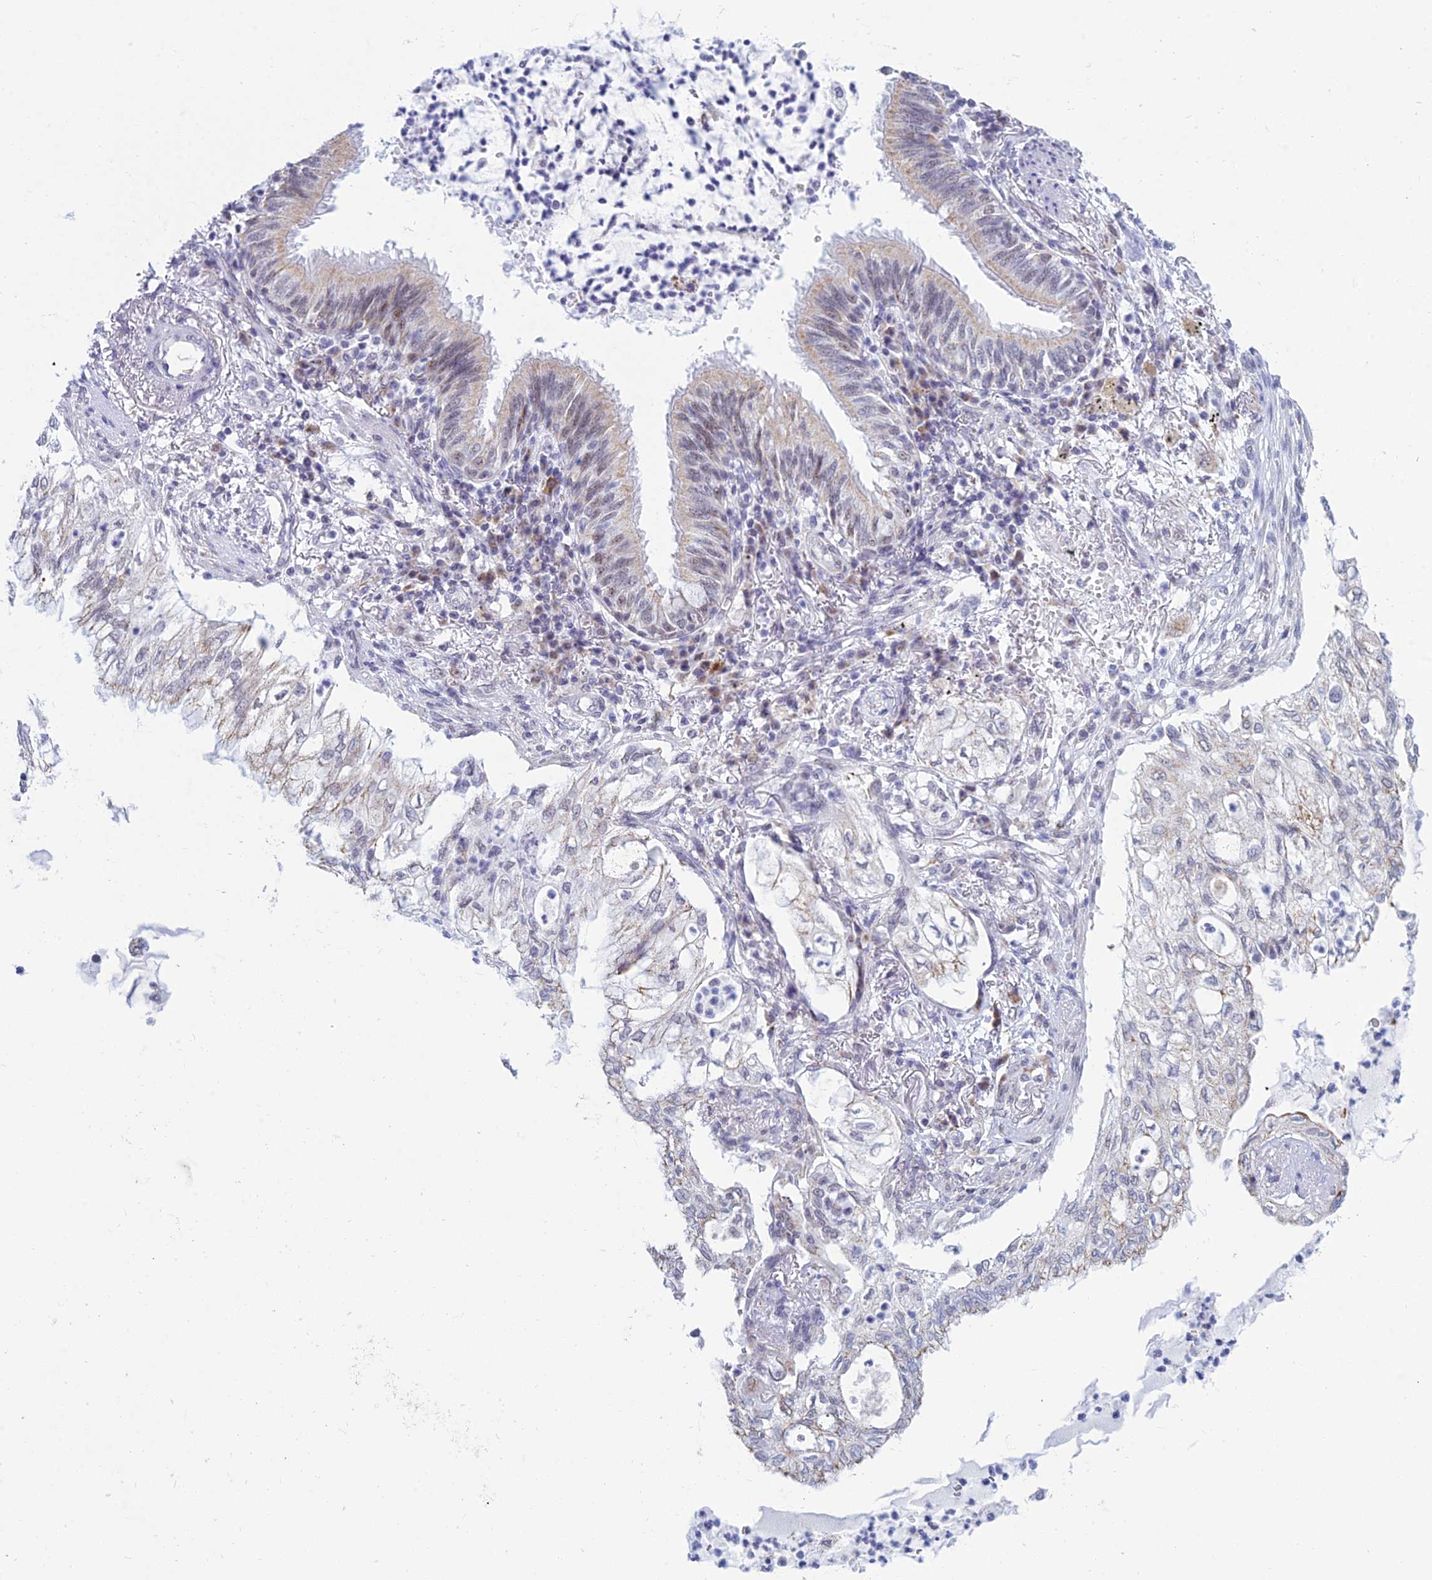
{"staining": {"intensity": "weak", "quantity": "<25%", "location": "nuclear"}, "tissue": "lung cancer", "cell_type": "Tumor cells", "image_type": "cancer", "snomed": [{"axis": "morphology", "description": "Adenocarcinoma, NOS"}, {"axis": "topography", "description": "Lung"}], "caption": "The immunohistochemistry histopathology image has no significant staining in tumor cells of lung cancer (adenocarcinoma) tissue.", "gene": "KLF14", "patient": {"sex": "female", "age": 70}}